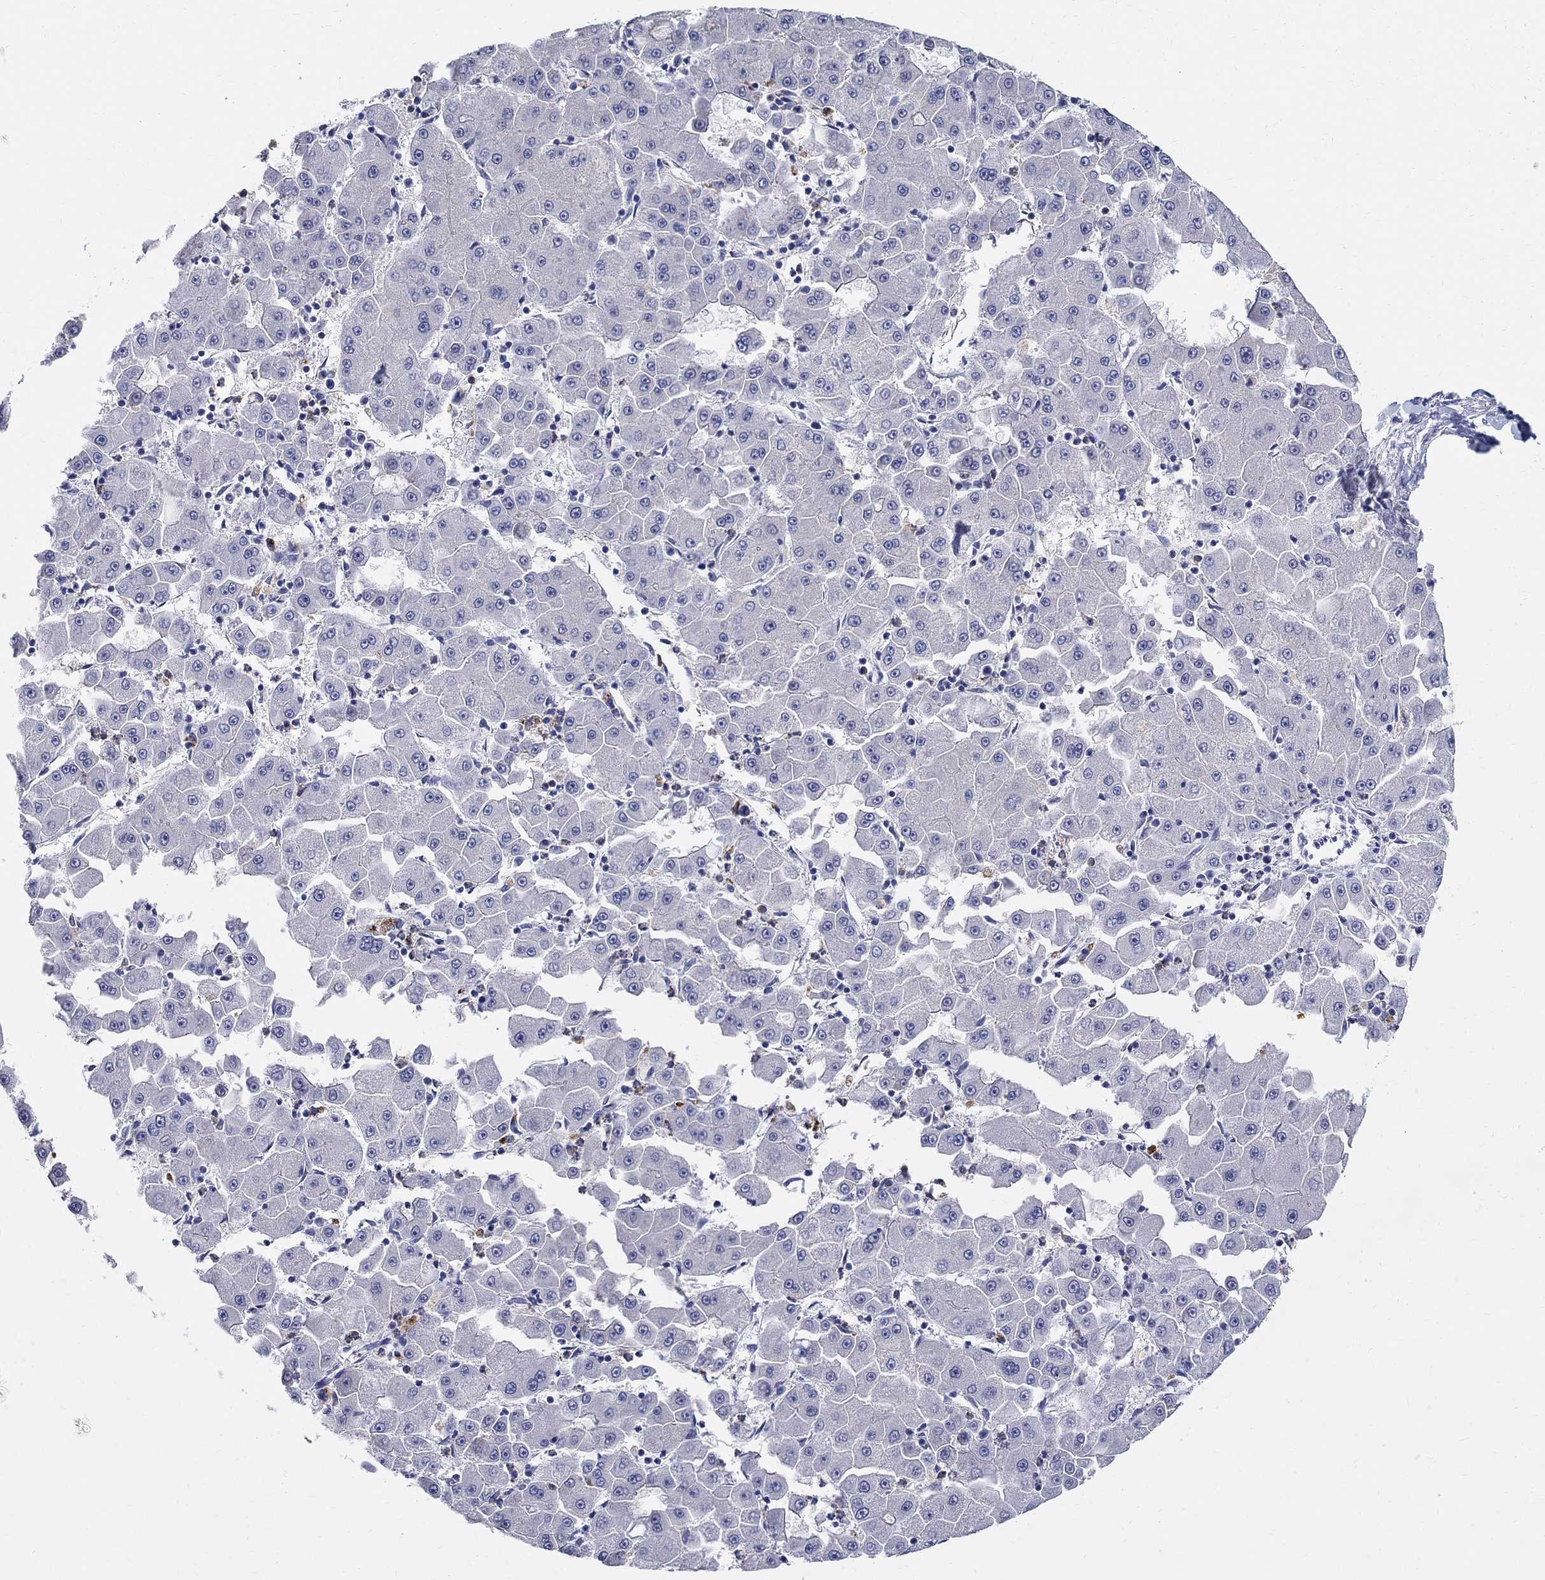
{"staining": {"intensity": "negative", "quantity": "none", "location": "none"}, "tissue": "liver cancer", "cell_type": "Tumor cells", "image_type": "cancer", "snomed": [{"axis": "morphology", "description": "Carcinoma, Hepatocellular, NOS"}, {"axis": "topography", "description": "Liver"}], "caption": "IHC image of hepatocellular carcinoma (liver) stained for a protein (brown), which demonstrates no staining in tumor cells.", "gene": "SOX2", "patient": {"sex": "male", "age": 73}}